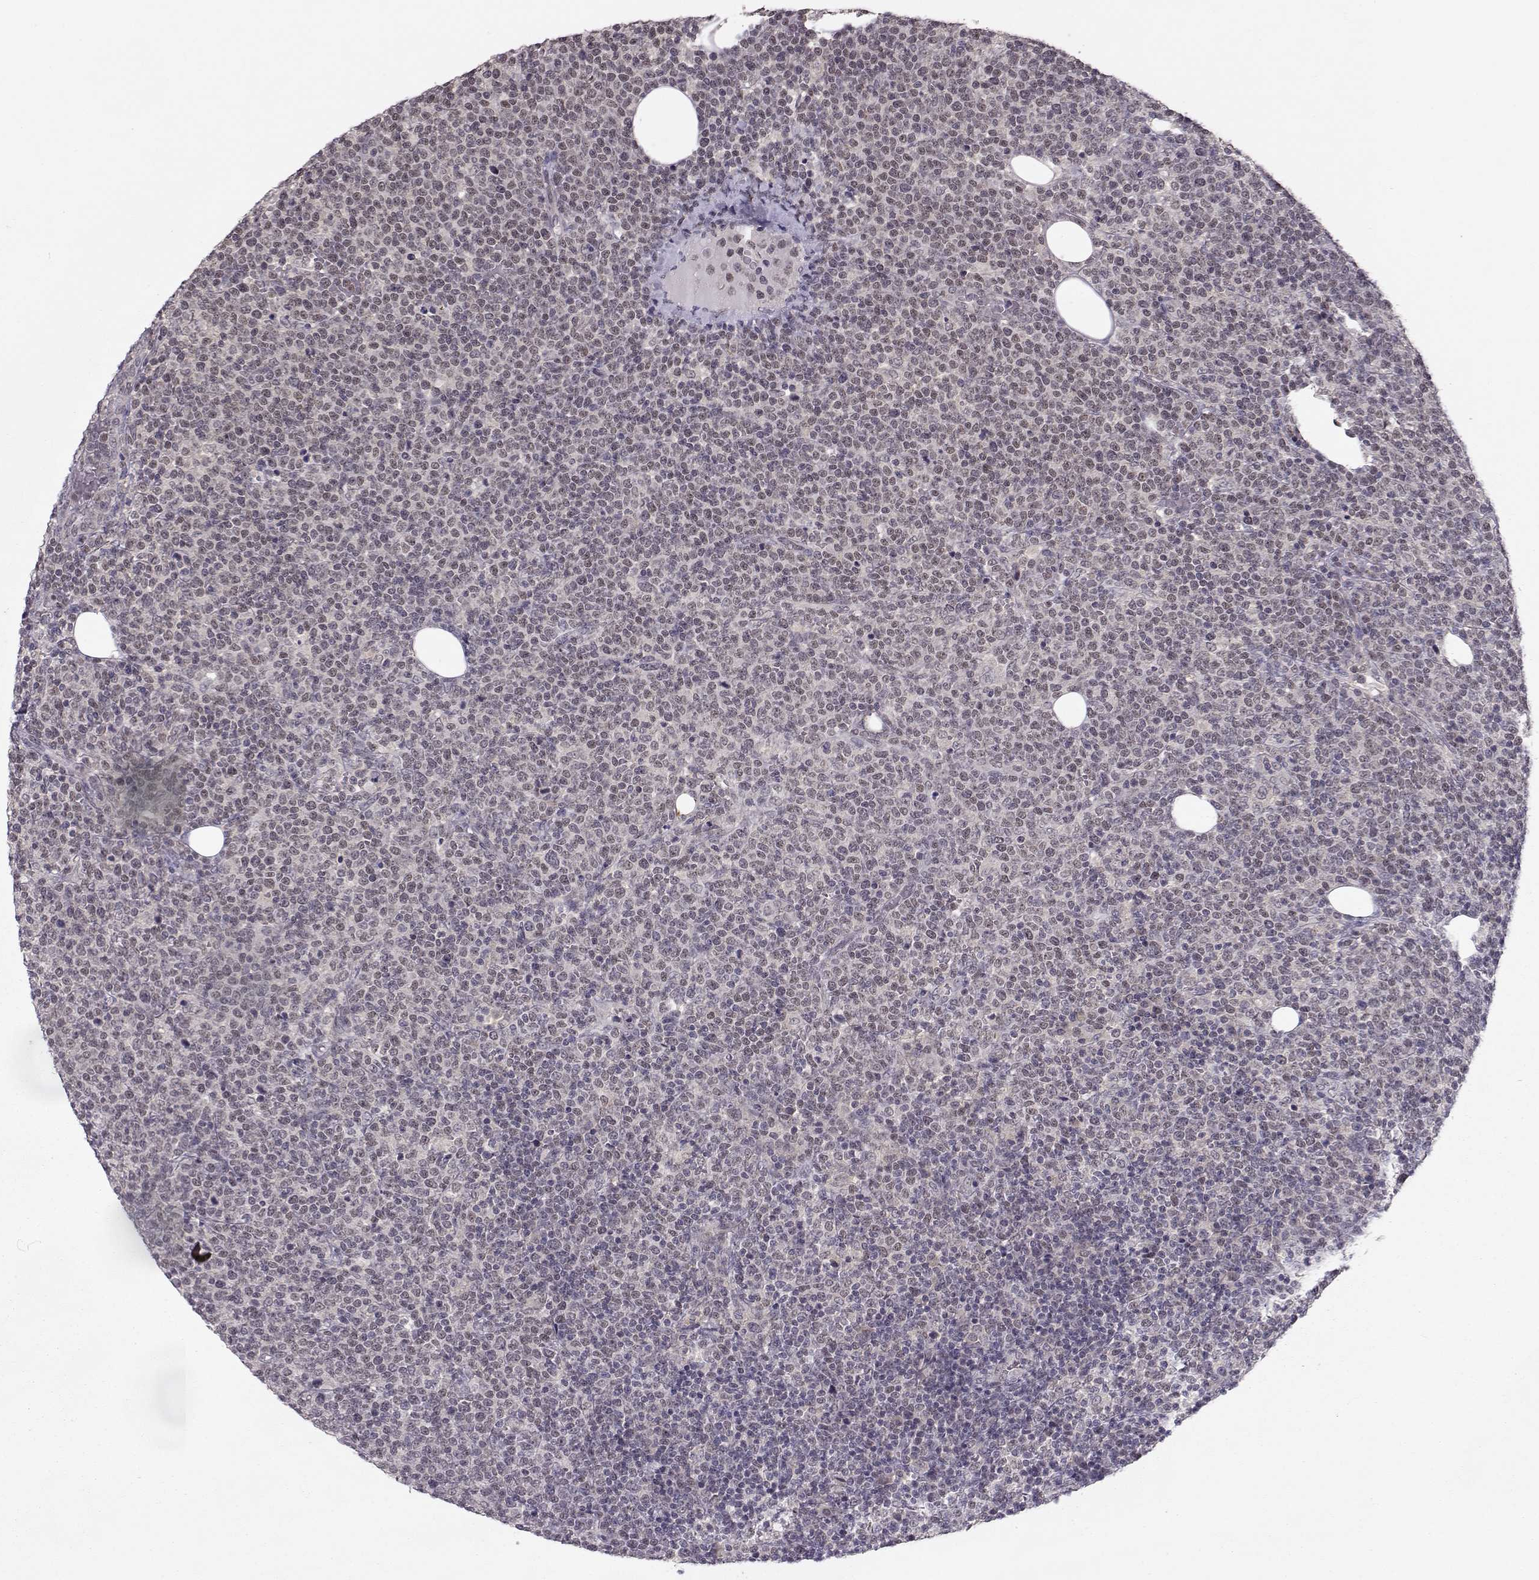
{"staining": {"intensity": "negative", "quantity": "none", "location": "none"}, "tissue": "lymphoma", "cell_type": "Tumor cells", "image_type": "cancer", "snomed": [{"axis": "morphology", "description": "Malignant lymphoma, non-Hodgkin's type, High grade"}, {"axis": "topography", "description": "Lymph node"}], "caption": "Immunohistochemical staining of human malignant lymphoma, non-Hodgkin's type (high-grade) demonstrates no significant expression in tumor cells.", "gene": "KIF13B", "patient": {"sex": "male", "age": 61}}